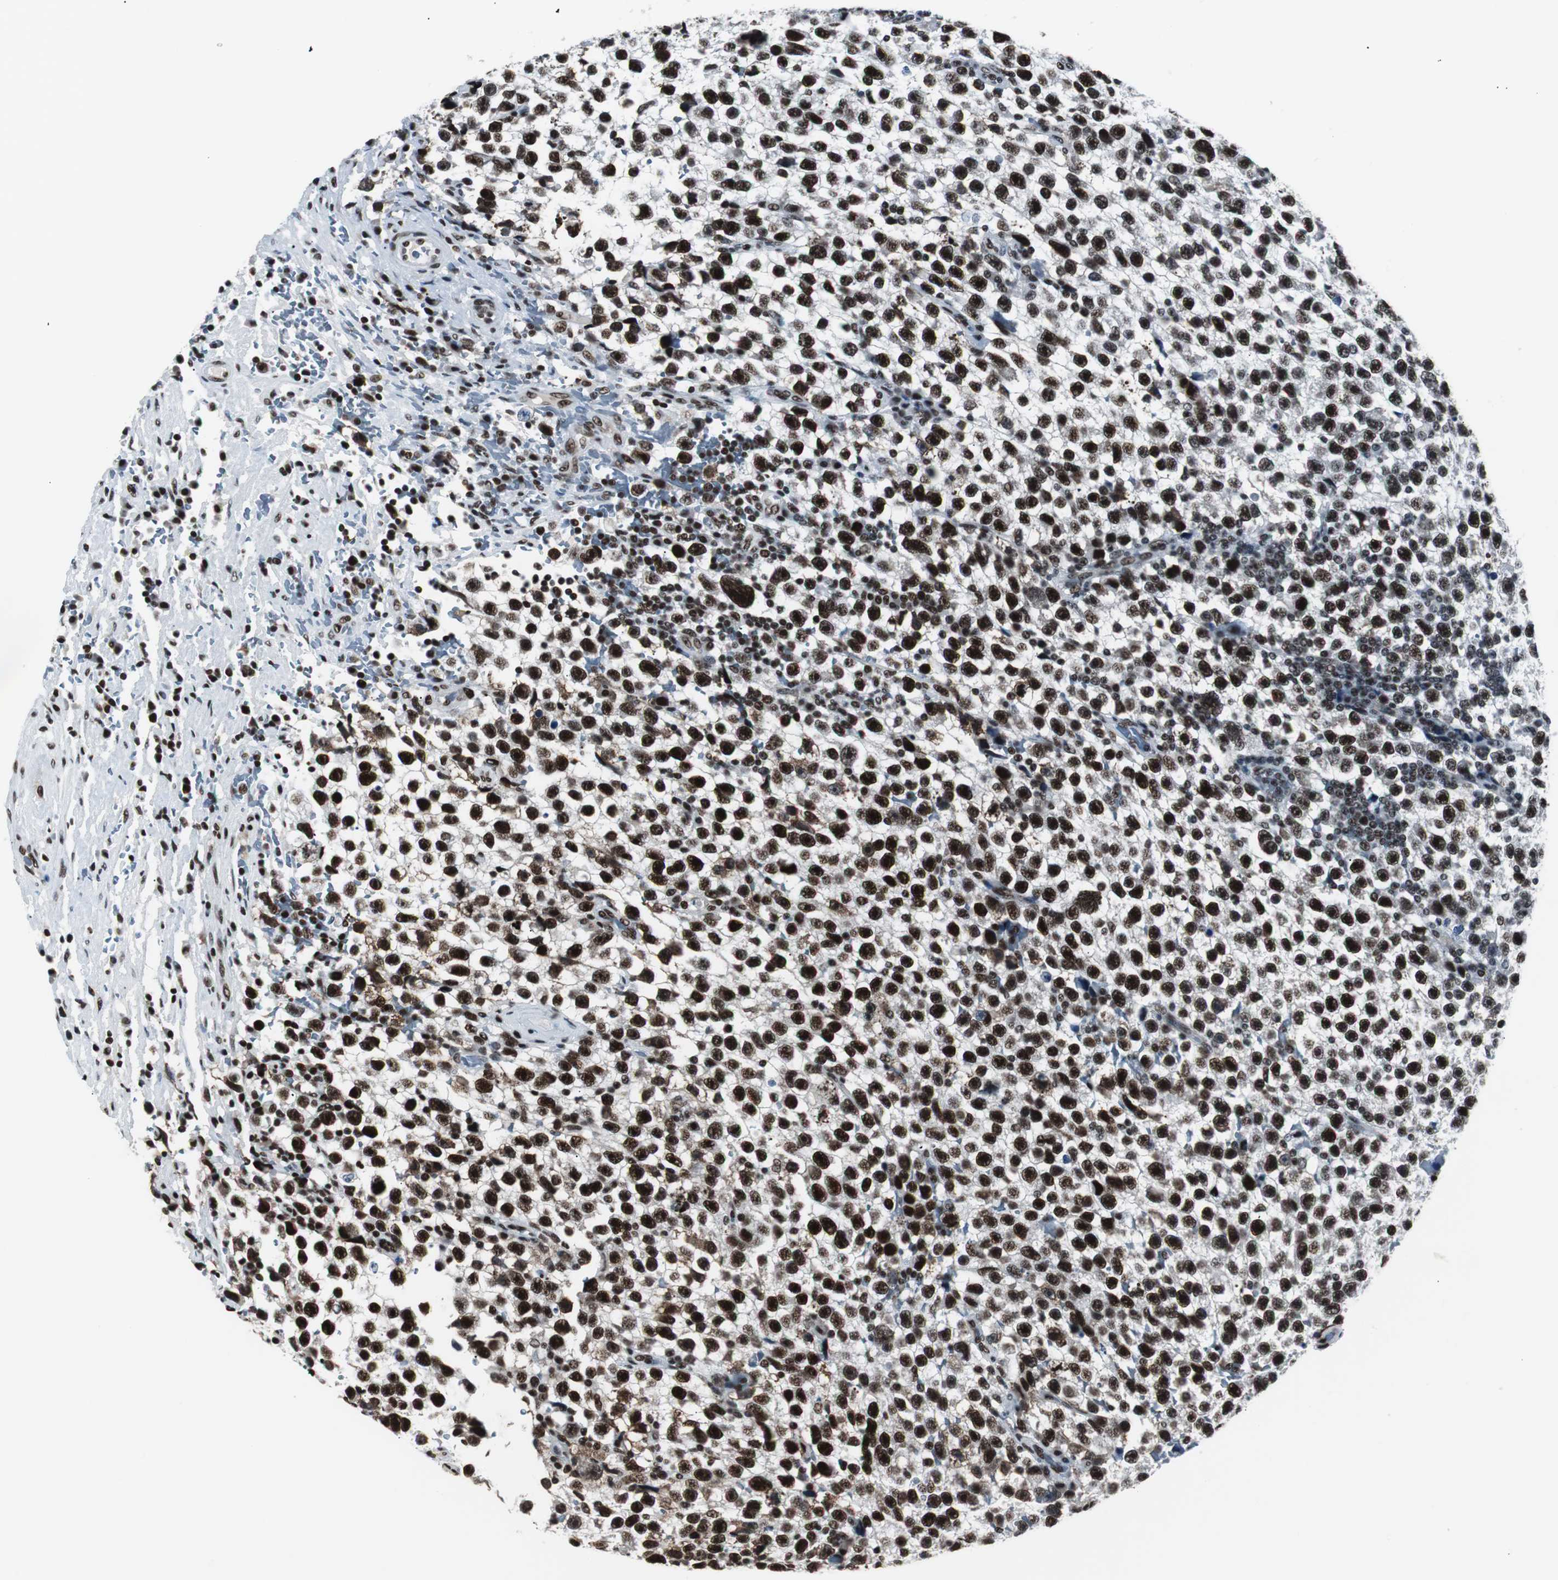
{"staining": {"intensity": "strong", "quantity": ">75%", "location": "nuclear"}, "tissue": "testis cancer", "cell_type": "Tumor cells", "image_type": "cancer", "snomed": [{"axis": "morphology", "description": "Seminoma, NOS"}, {"axis": "topography", "description": "Testis"}], "caption": "Protein staining reveals strong nuclear positivity in about >75% of tumor cells in testis seminoma.", "gene": "XRCC1", "patient": {"sex": "male", "age": 33}}